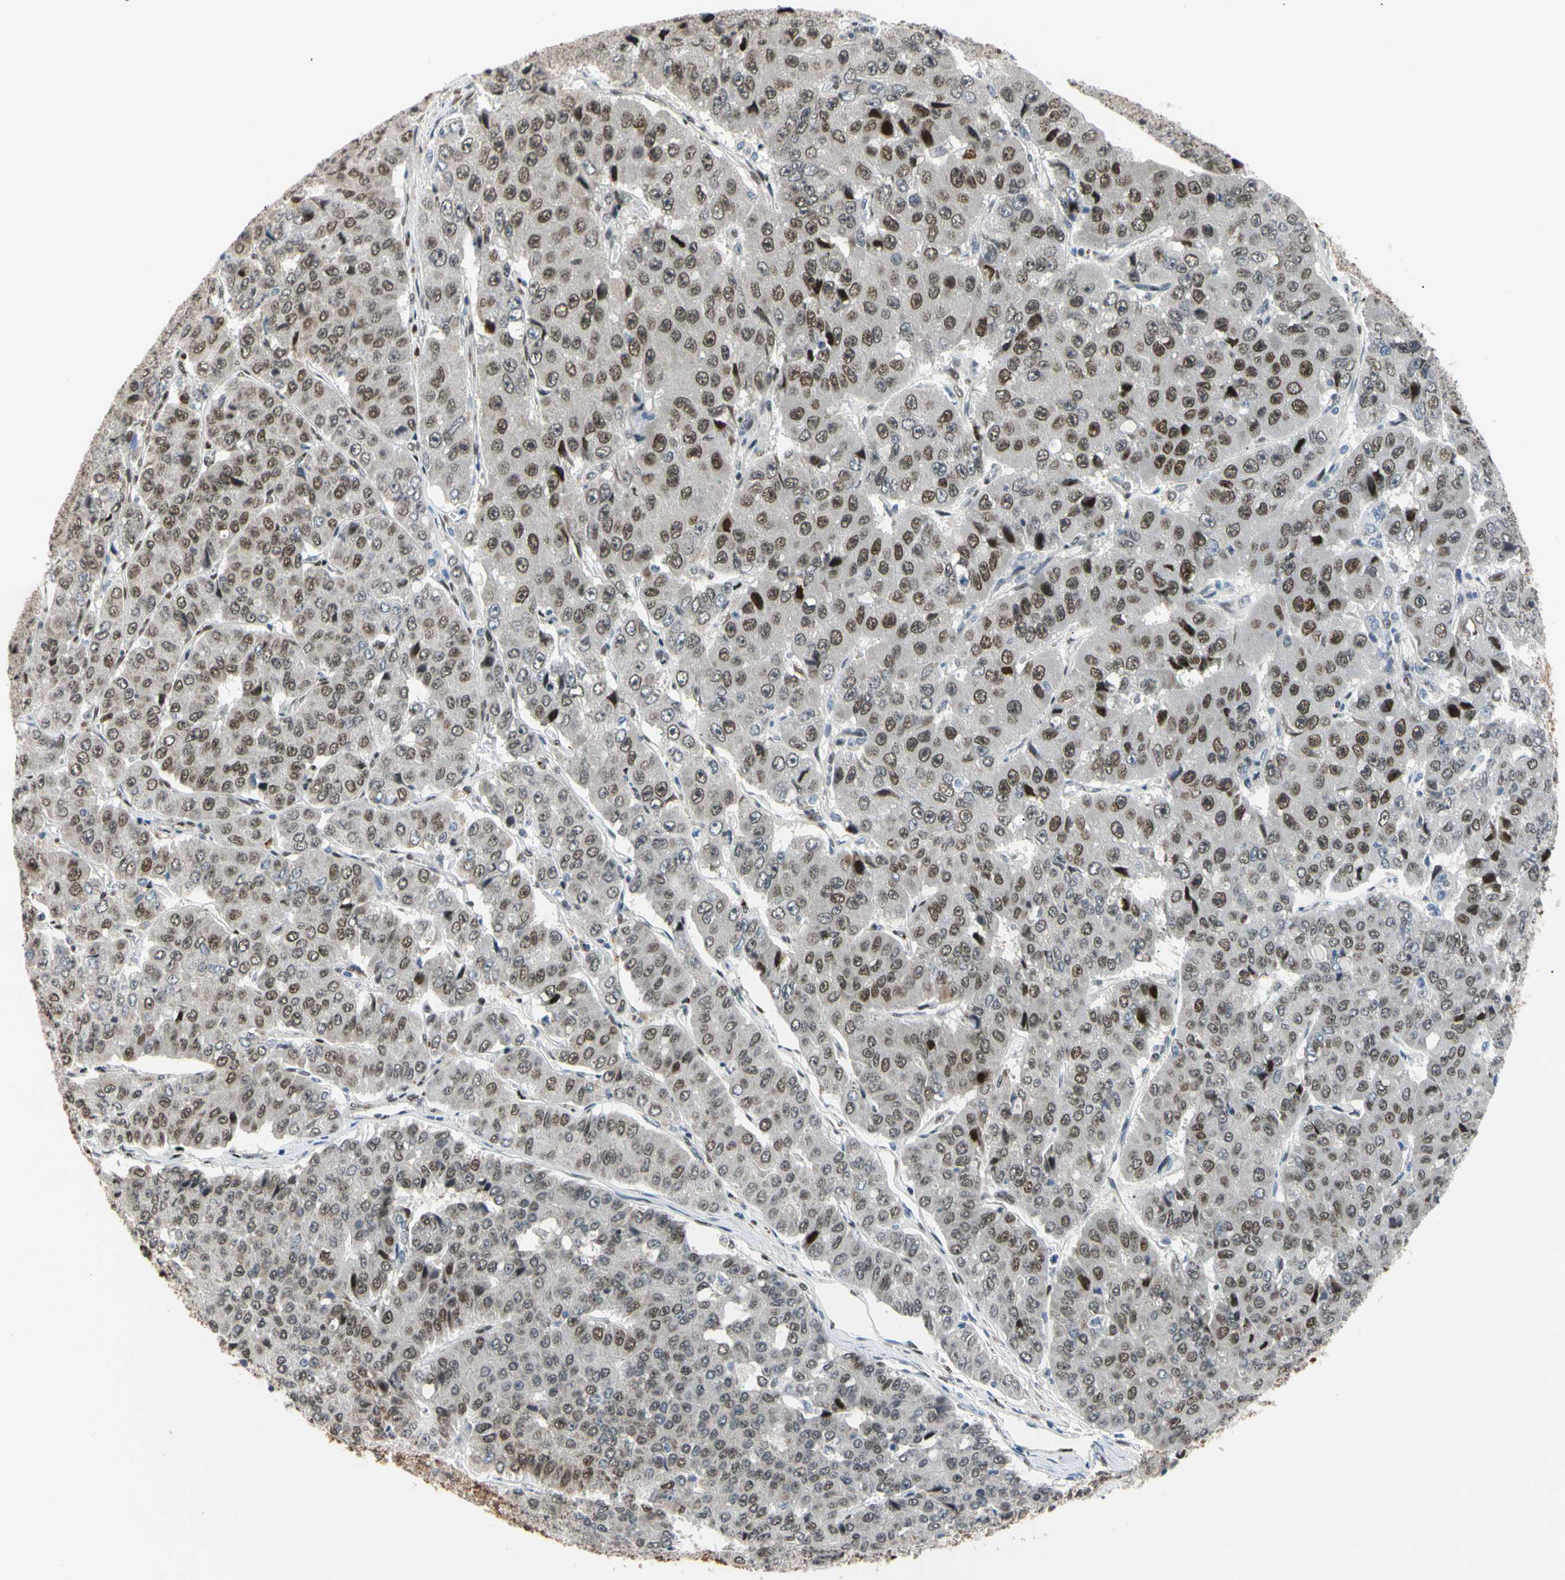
{"staining": {"intensity": "moderate", "quantity": "25%-75%", "location": "nuclear"}, "tissue": "pancreatic cancer", "cell_type": "Tumor cells", "image_type": "cancer", "snomed": [{"axis": "morphology", "description": "Adenocarcinoma, NOS"}, {"axis": "topography", "description": "Pancreas"}], "caption": "Brown immunohistochemical staining in human adenocarcinoma (pancreatic) displays moderate nuclear positivity in about 25%-75% of tumor cells. The staining is performed using DAB brown chromogen to label protein expression. The nuclei are counter-stained blue using hematoxylin.", "gene": "E2F1", "patient": {"sex": "male", "age": 50}}